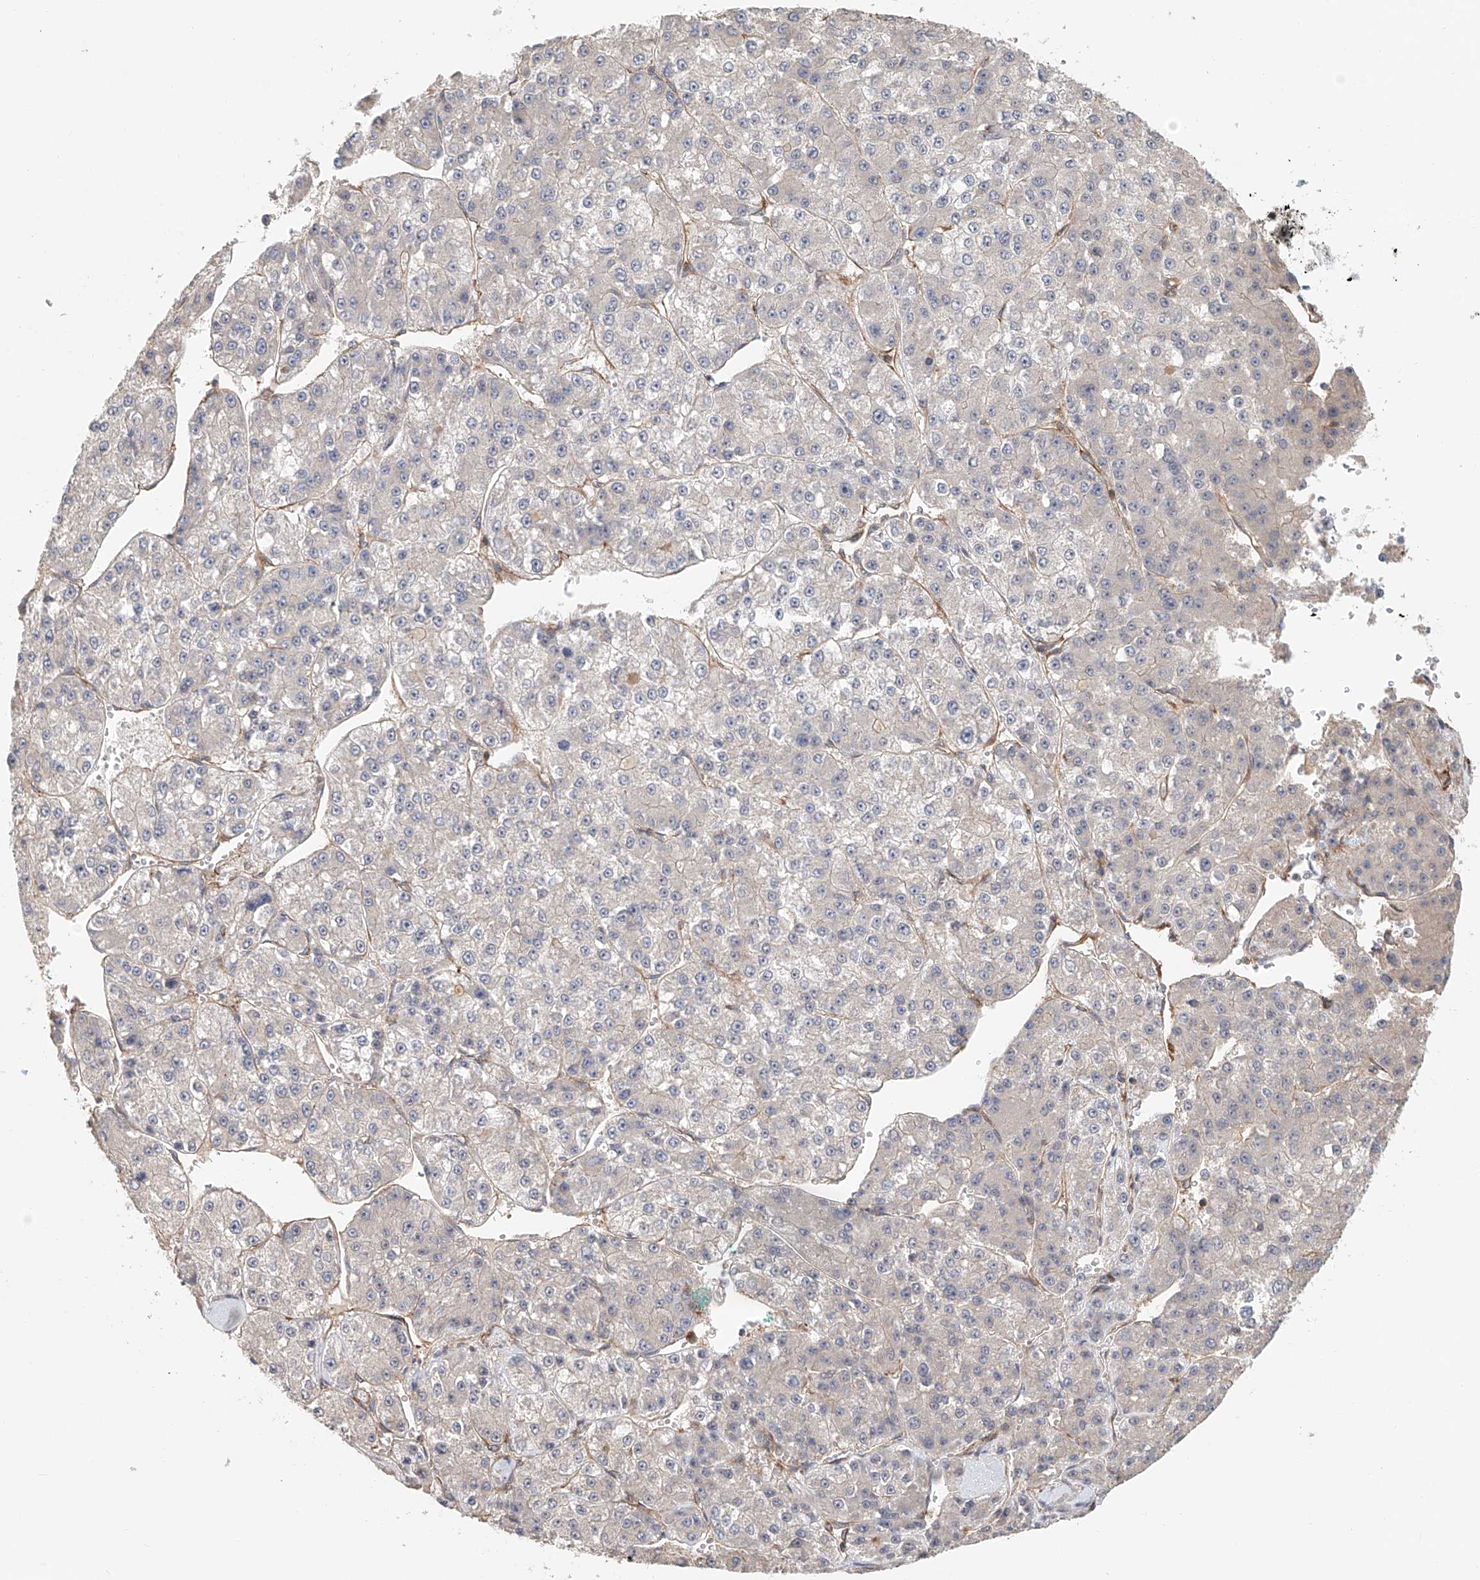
{"staining": {"intensity": "negative", "quantity": "none", "location": "none"}, "tissue": "liver cancer", "cell_type": "Tumor cells", "image_type": "cancer", "snomed": [{"axis": "morphology", "description": "Carcinoma, Hepatocellular, NOS"}, {"axis": "topography", "description": "Liver"}], "caption": "A high-resolution image shows immunohistochemistry staining of hepatocellular carcinoma (liver), which shows no significant expression in tumor cells.", "gene": "FRYL", "patient": {"sex": "female", "age": 73}}